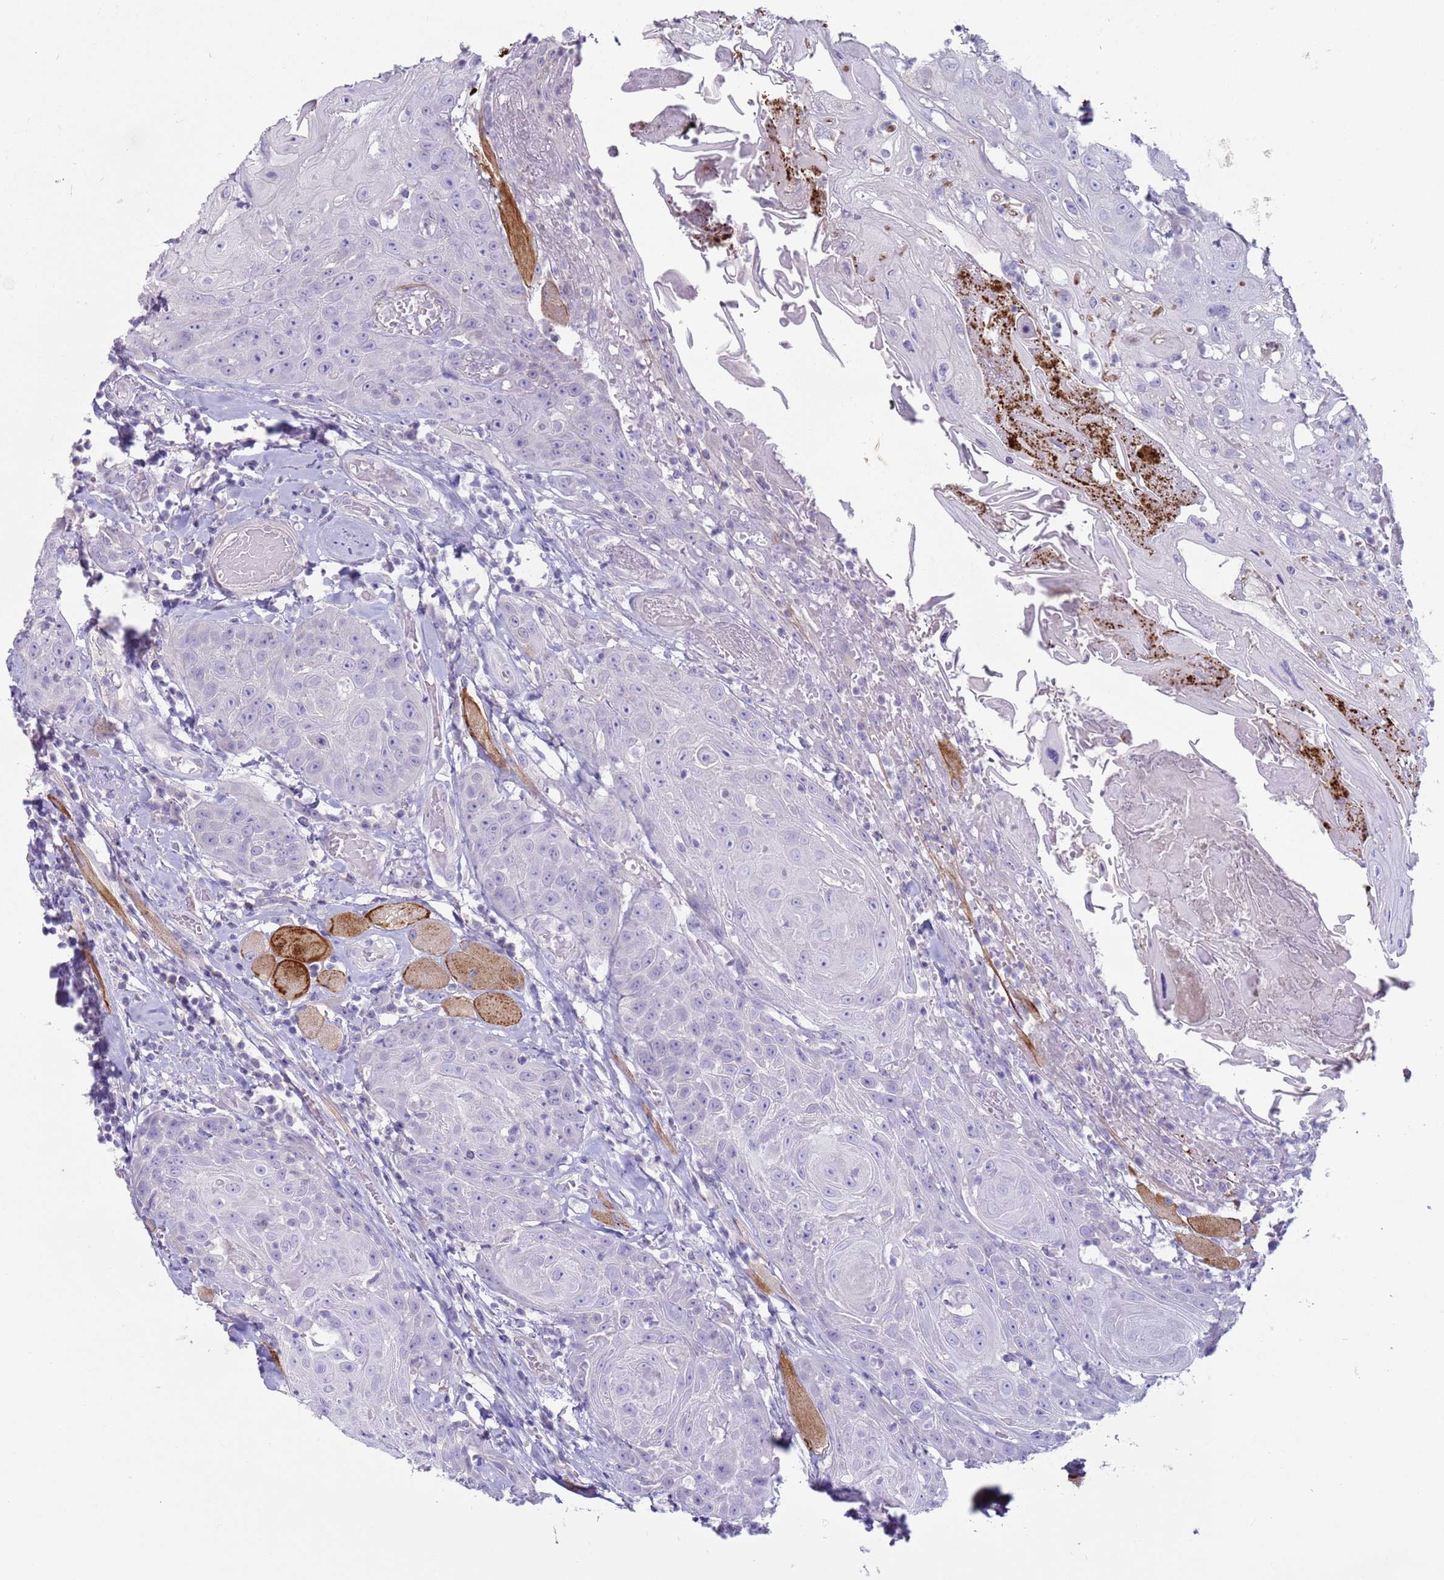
{"staining": {"intensity": "negative", "quantity": "none", "location": "none"}, "tissue": "head and neck cancer", "cell_type": "Tumor cells", "image_type": "cancer", "snomed": [{"axis": "morphology", "description": "Squamous cell carcinoma, NOS"}, {"axis": "topography", "description": "Head-Neck"}], "caption": "A photomicrograph of squamous cell carcinoma (head and neck) stained for a protein shows no brown staining in tumor cells.", "gene": "NPAP1", "patient": {"sex": "female", "age": 59}}